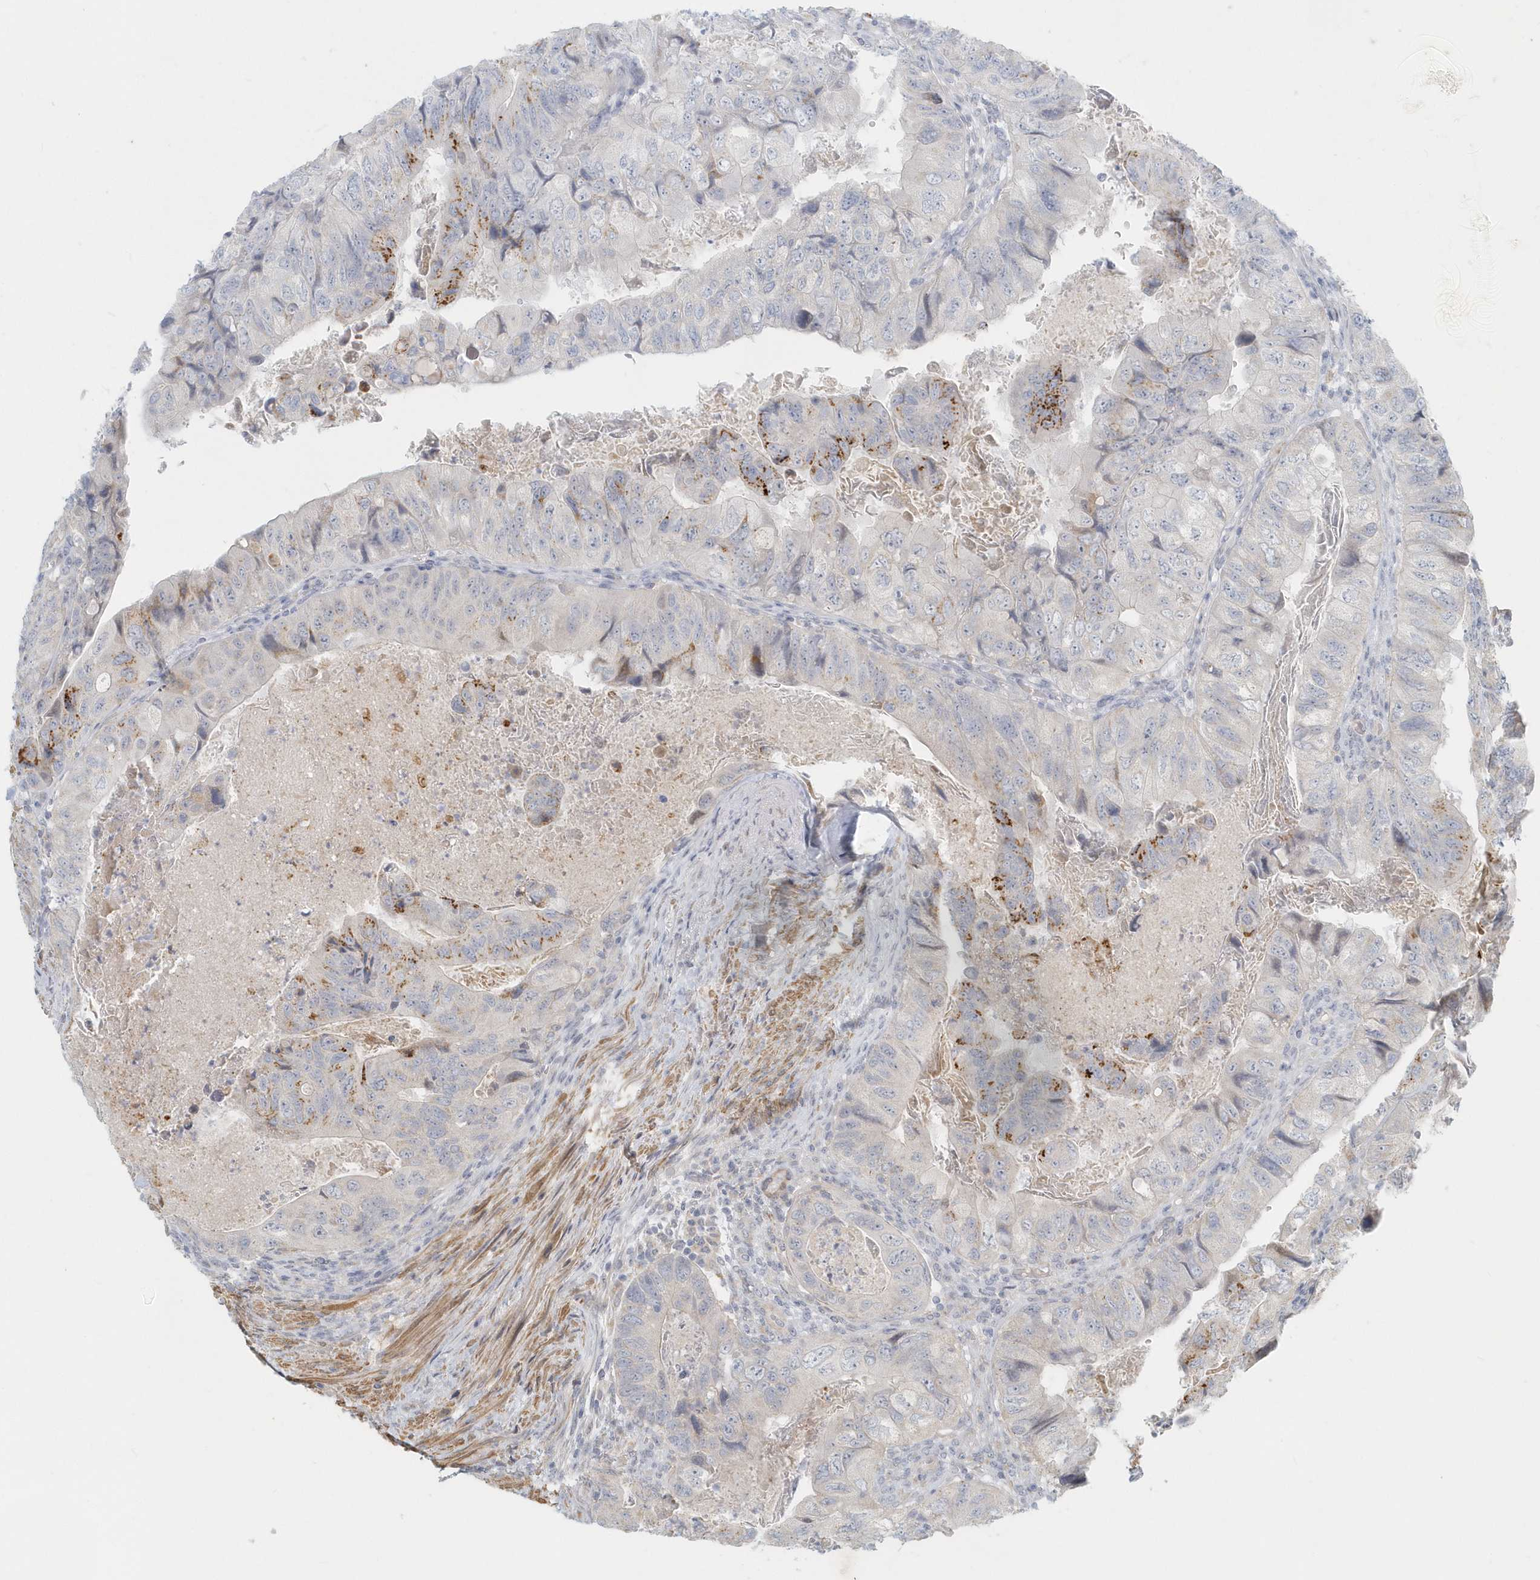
{"staining": {"intensity": "moderate", "quantity": "<25%", "location": "cytoplasmic/membranous"}, "tissue": "colorectal cancer", "cell_type": "Tumor cells", "image_type": "cancer", "snomed": [{"axis": "morphology", "description": "Adenocarcinoma, NOS"}, {"axis": "topography", "description": "Rectum"}], "caption": "Protein expression analysis of human adenocarcinoma (colorectal) reveals moderate cytoplasmic/membranous expression in about <25% of tumor cells.", "gene": "NAPB", "patient": {"sex": "male", "age": 63}}